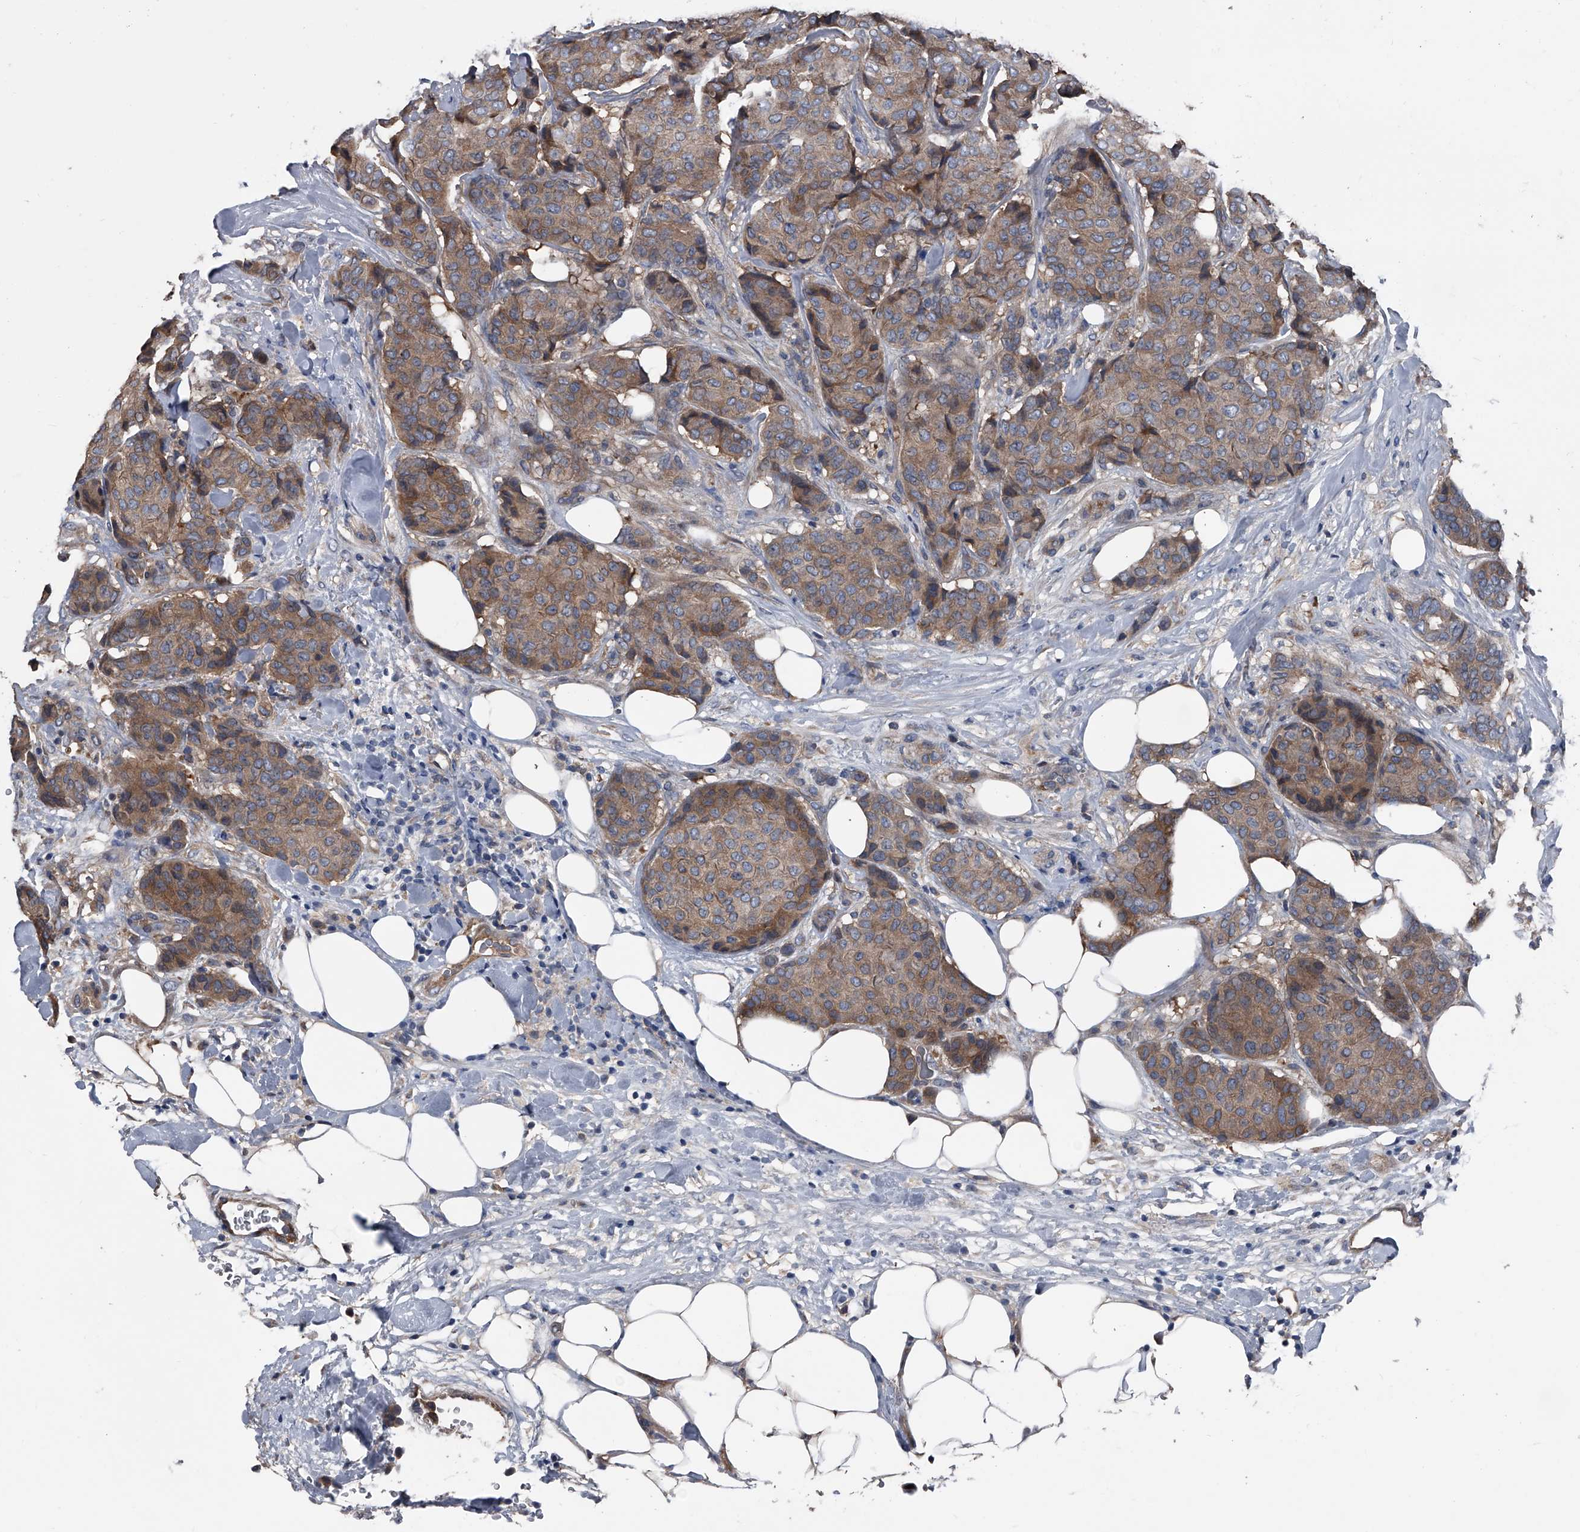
{"staining": {"intensity": "moderate", "quantity": ">75%", "location": "cytoplasmic/membranous"}, "tissue": "breast cancer", "cell_type": "Tumor cells", "image_type": "cancer", "snomed": [{"axis": "morphology", "description": "Duct carcinoma"}, {"axis": "topography", "description": "Breast"}], "caption": "Immunohistochemical staining of human breast cancer (intraductal carcinoma) reveals moderate cytoplasmic/membranous protein staining in approximately >75% of tumor cells.", "gene": "KIF13A", "patient": {"sex": "female", "age": 75}}